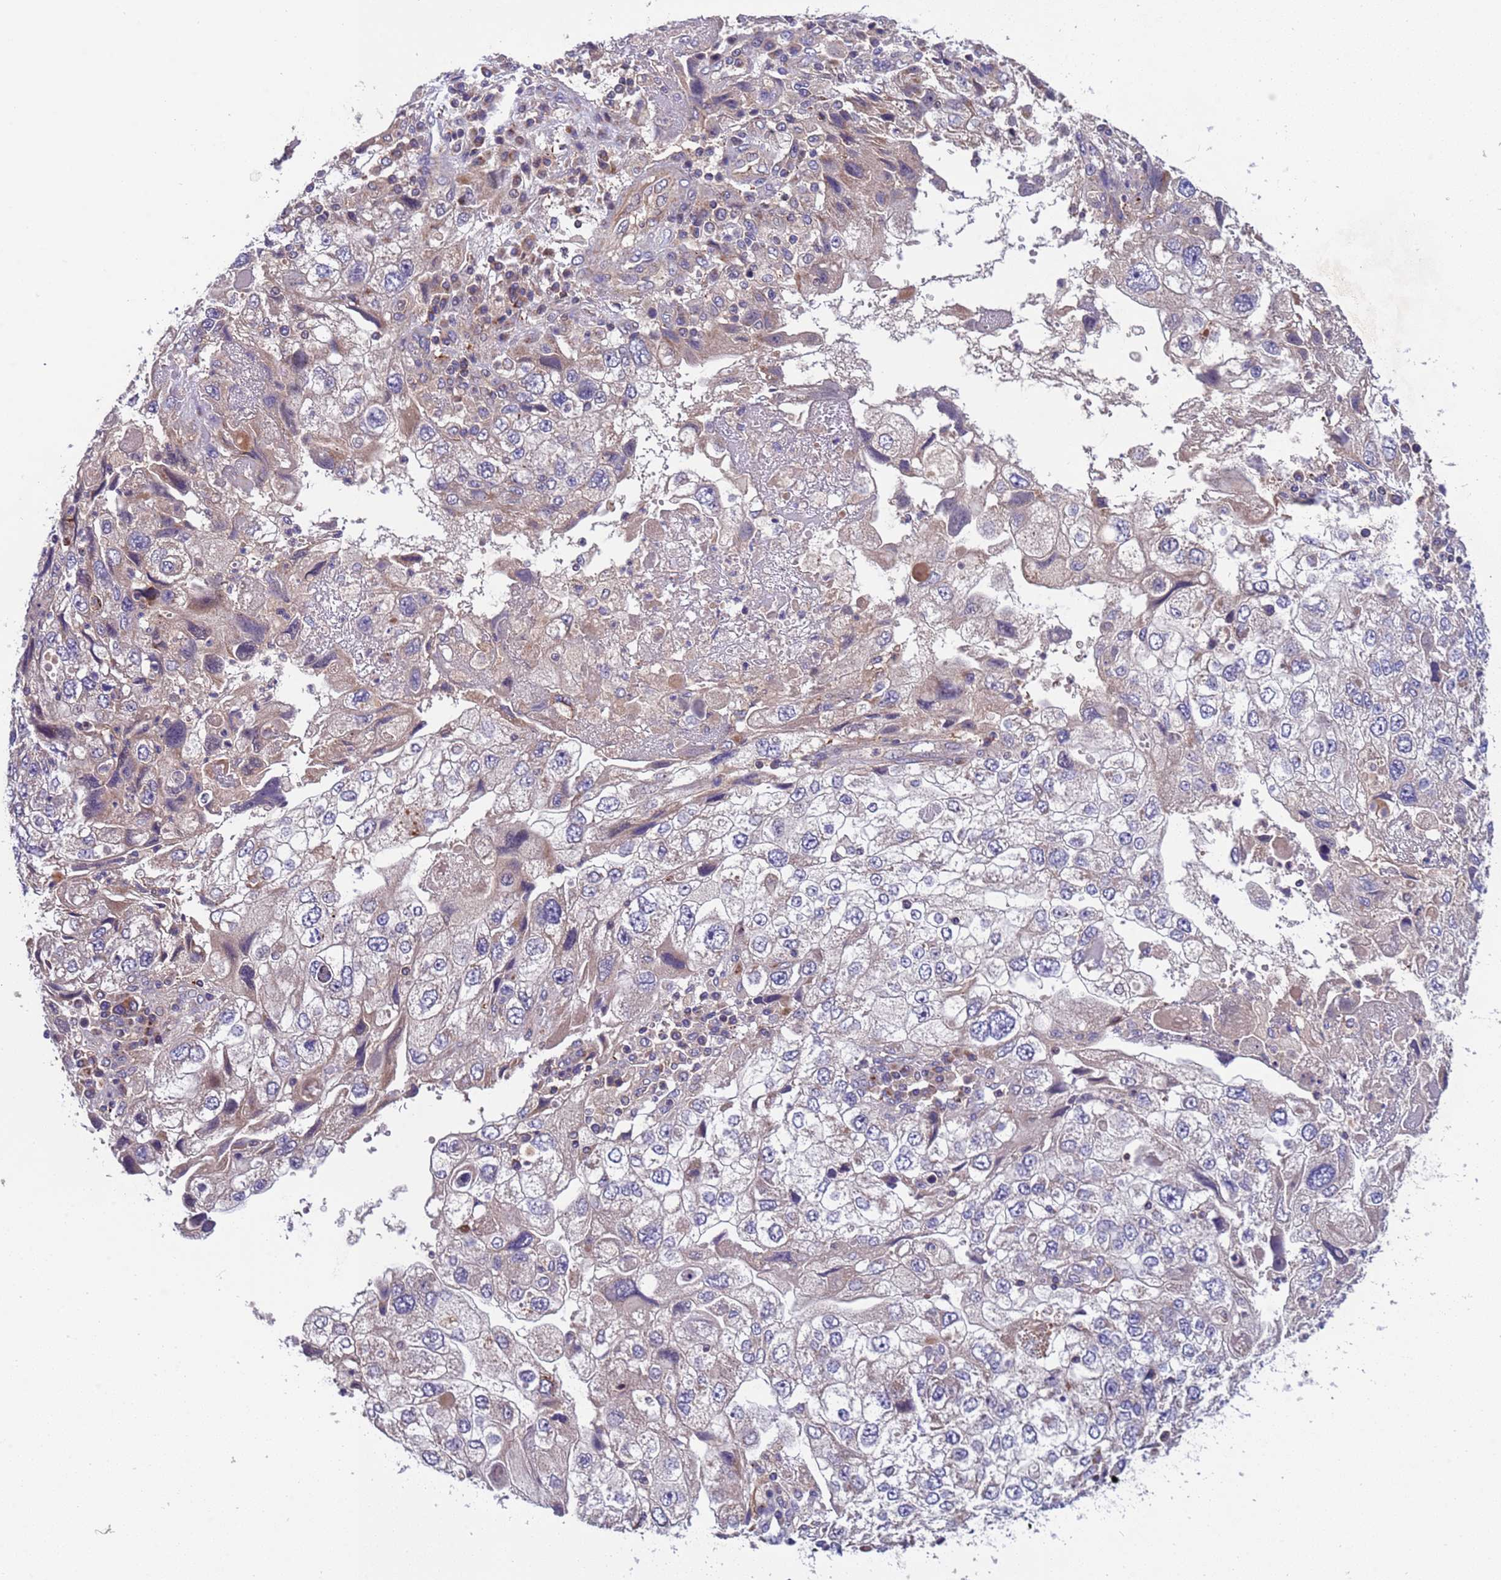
{"staining": {"intensity": "negative", "quantity": "none", "location": "none"}, "tissue": "endometrial cancer", "cell_type": "Tumor cells", "image_type": "cancer", "snomed": [{"axis": "morphology", "description": "Adenocarcinoma, NOS"}, {"axis": "topography", "description": "Endometrium"}], "caption": "Protein analysis of endometrial cancer demonstrates no significant expression in tumor cells.", "gene": "PARP16", "patient": {"sex": "female", "age": 49}}